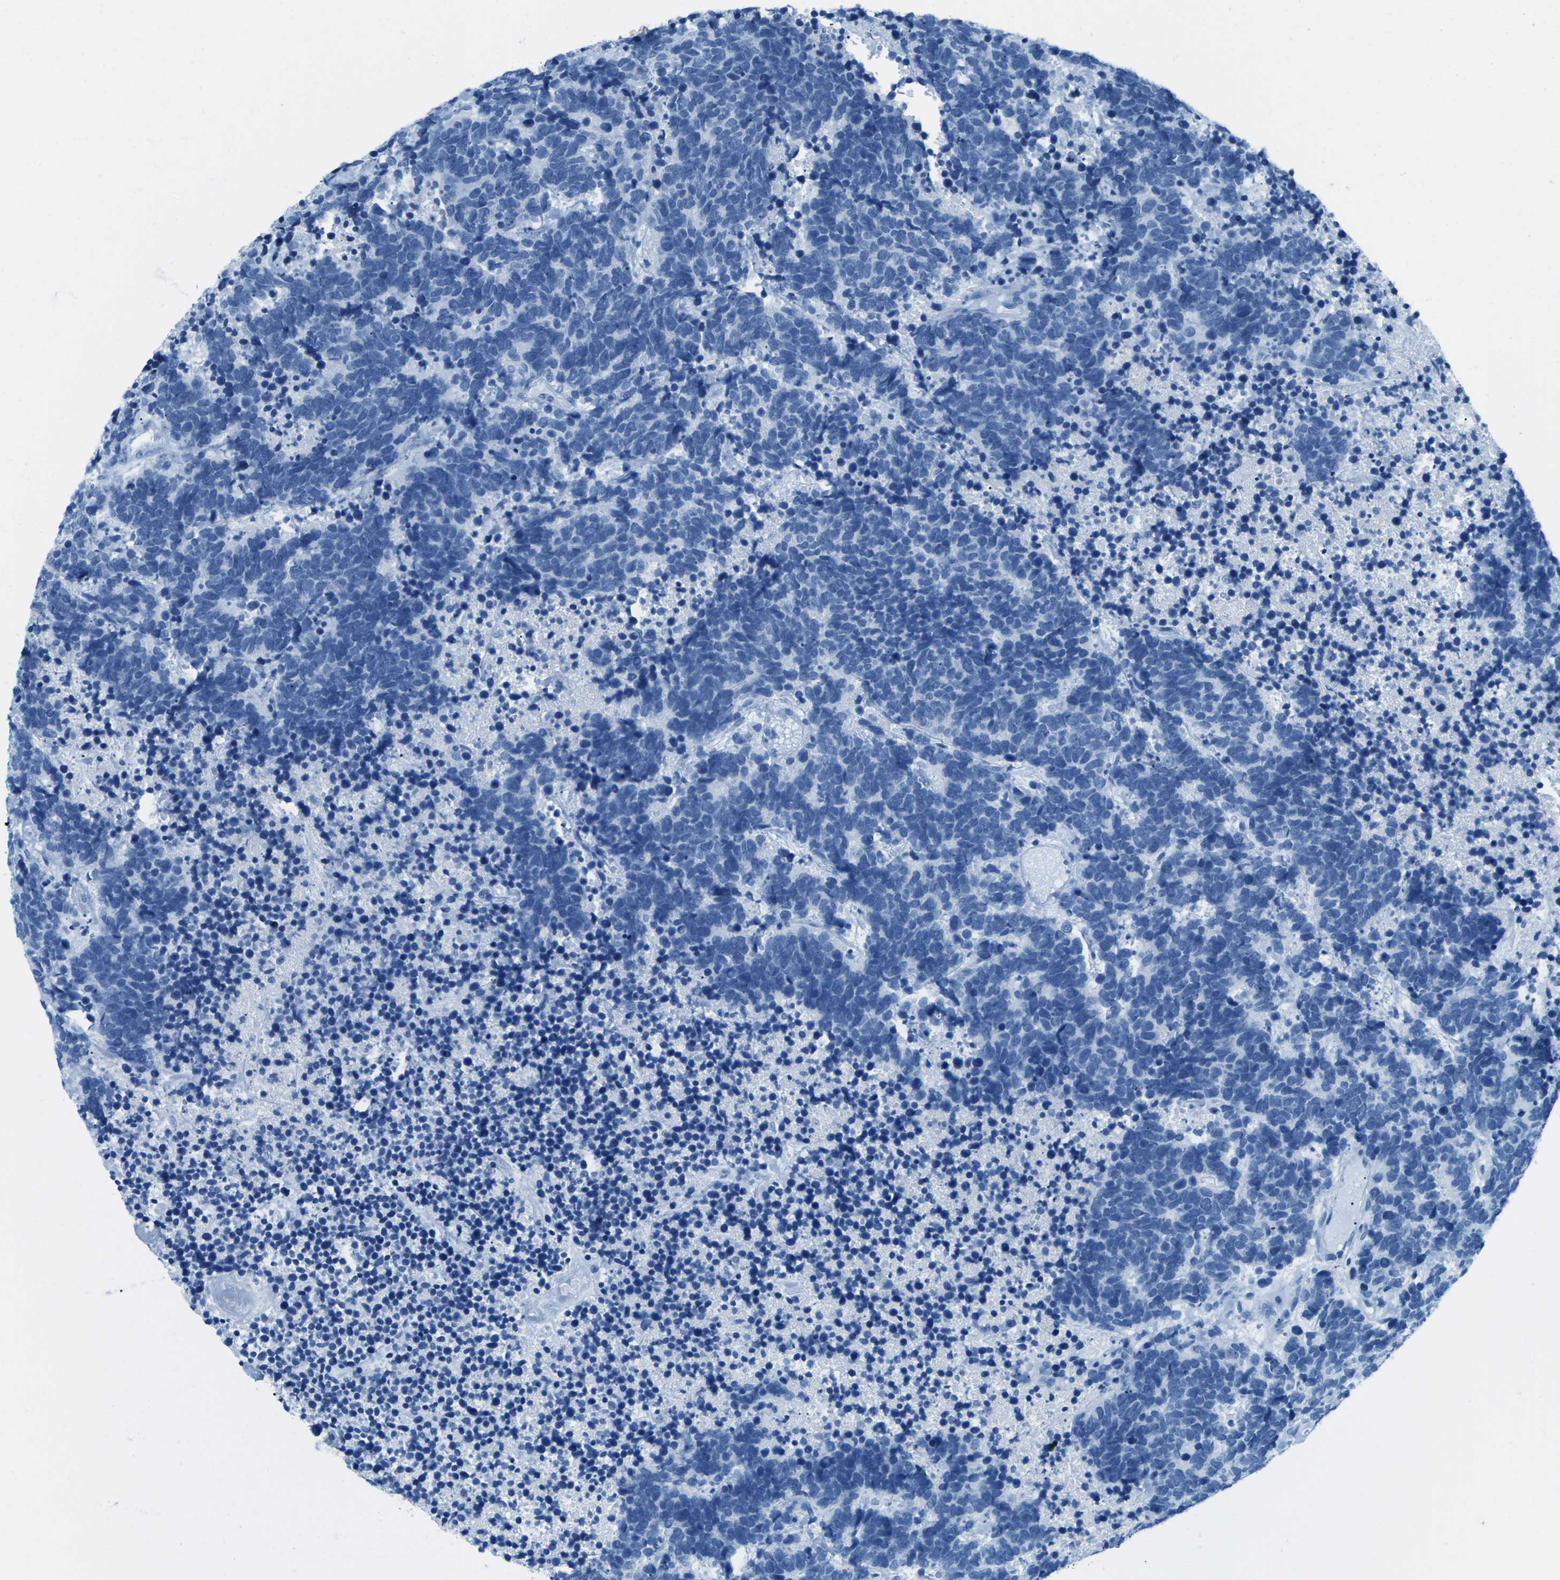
{"staining": {"intensity": "negative", "quantity": "none", "location": "none"}, "tissue": "carcinoid", "cell_type": "Tumor cells", "image_type": "cancer", "snomed": [{"axis": "morphology", "description": "Carcinoma, NOS"}, {"axis": "morphology", "description": "Carcinoid, malignant, NOS"}, {"axis": "topography", "description": "Urinary bladder"}], "caption": "Photomicrograph shows no significant protein positivity in tumor cells of malignant carcinoid.", "gene": "MYH8", "patient": {"sex": "male", "age": 57}}